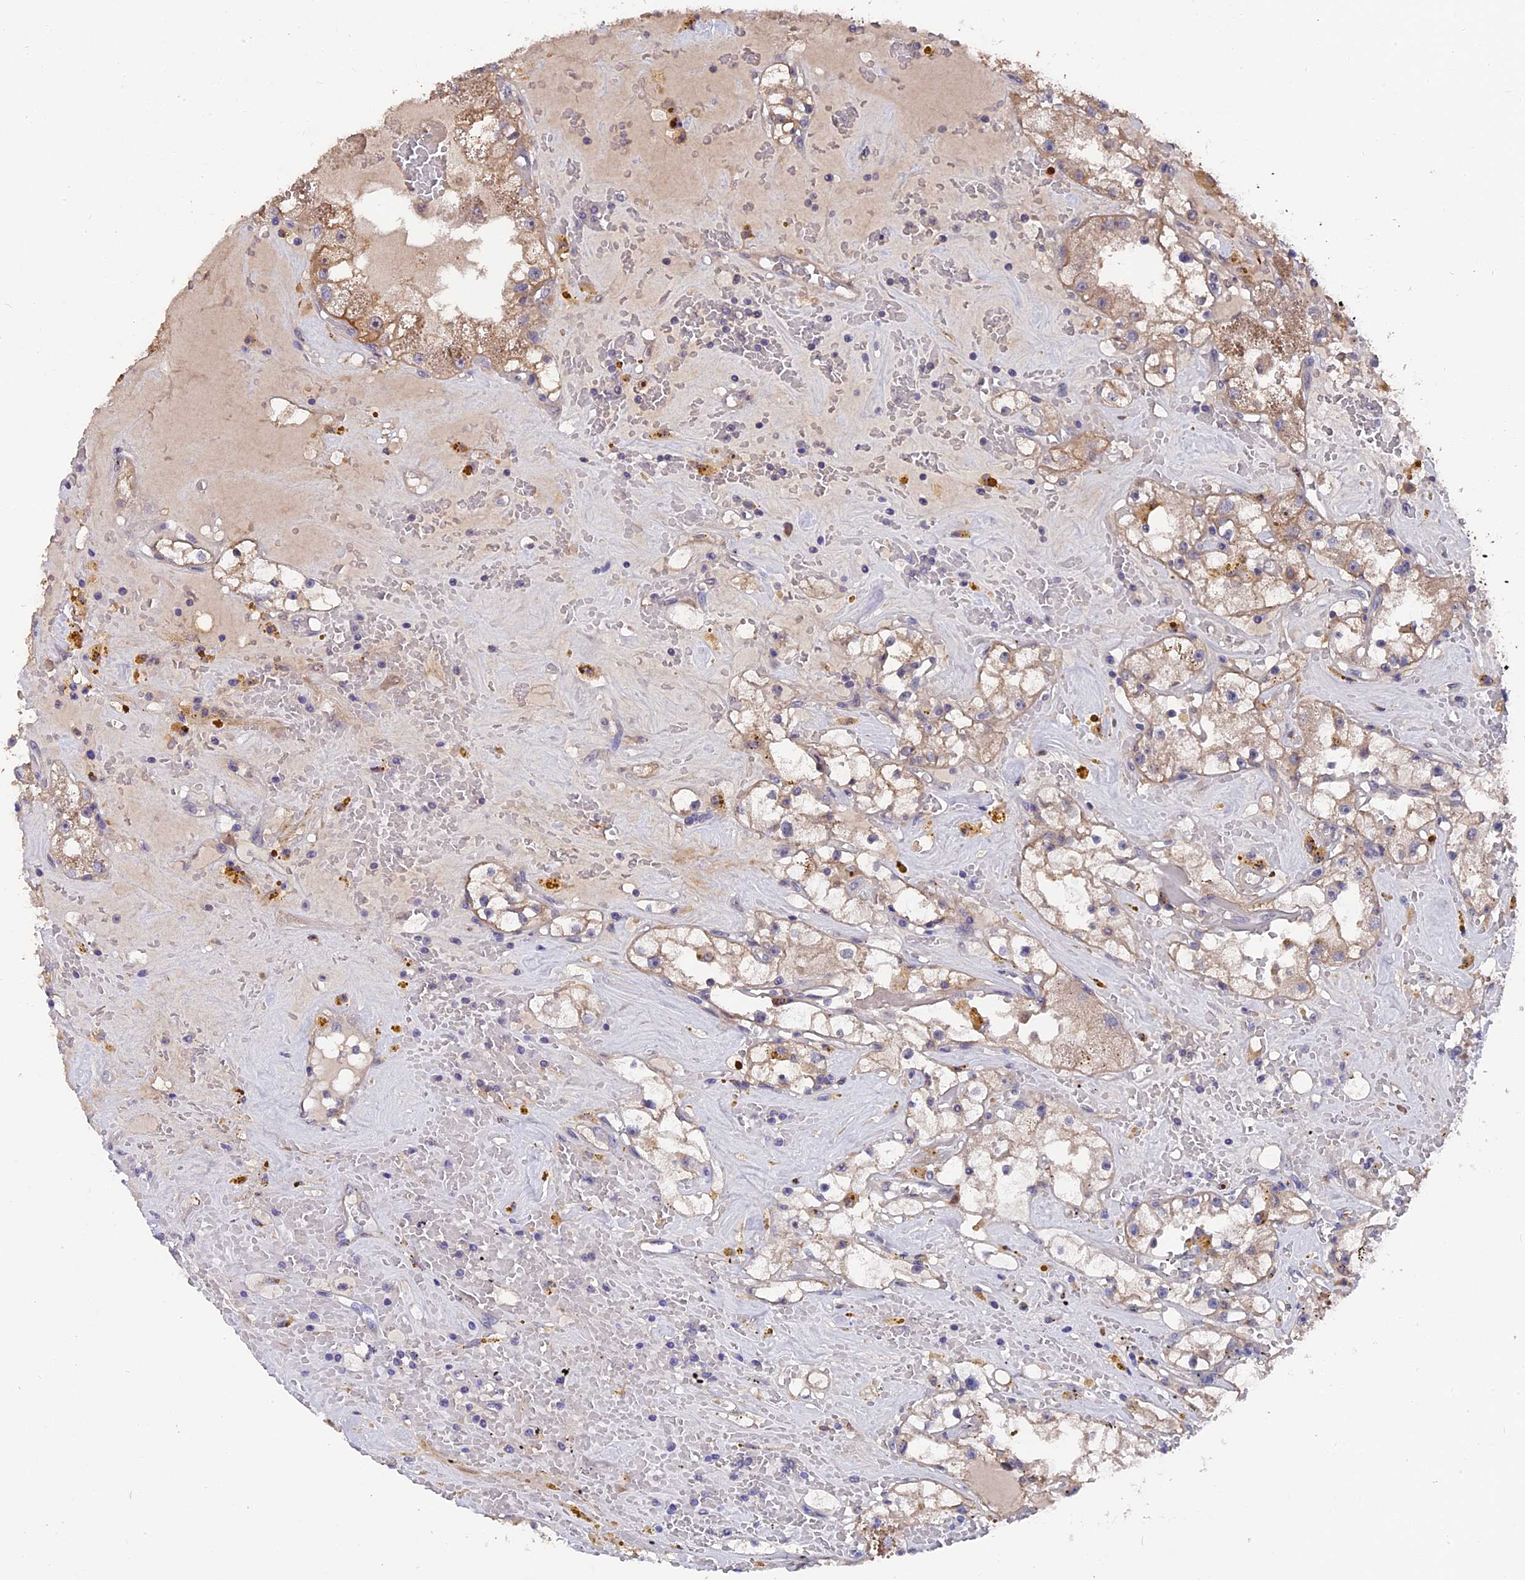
{"staining": {"intensity": "weak", "quantity": ">75%", "location": "cytoplasmic/membranous"}, "tissue": "renal cancer", "cell_type": "Tumor cells", "image_type": "cancer", "snomed": [{"axis": "morphology", "description": "Adenocarcinoma, NOS"}, {"axis": "topography", "description": "Kidney"}], "caption": "Immunohistochemistry (DAB (3,3'-diaminobenzidine)) staining of human adenocarcinoma (renal) exhibits weak cytoplasmic/membranous protein staining in about >75% of tumor cells.", "gene": "ZCCHC2", "patient": {"sex": "male", "age": 56}}